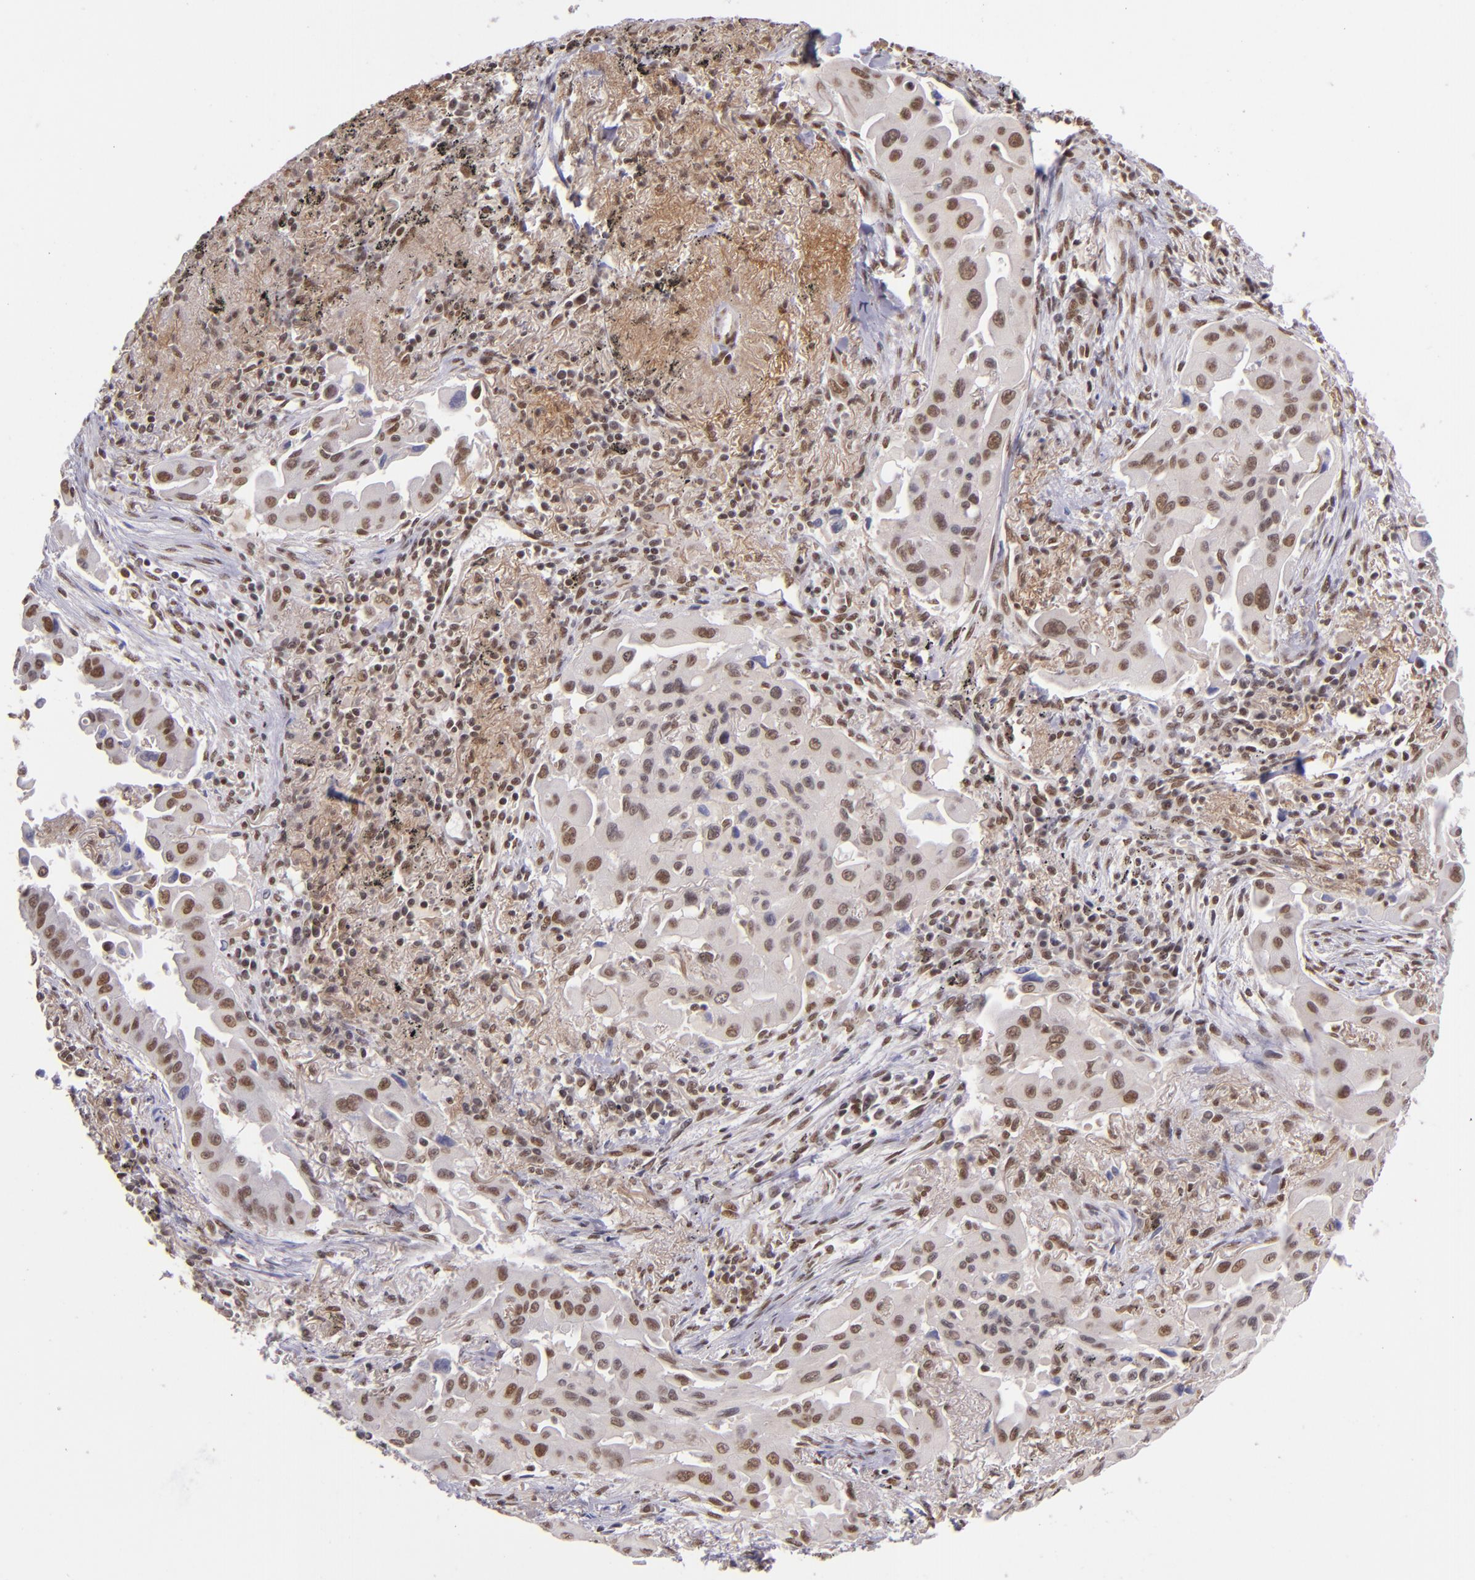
{"staining": {"intensity": "moderate", "quantity": ">75%", "location": "nuclear"}, "tissue": "lung cancer", "cell_type": "Tumor cells", "image_type": "cancer", "snomed": [{"axis": "morphology", "description": "Adenocarcinoma, NOS"}, {"axis": "topography", "description": "Lung"}], "caption": "This is a histology image of immunohistochemistry (IHC) staining of lung adenocarcinoma, which shows moderate expression in the nuclear of tumor cells.", "gene": "ZNF148", "patient": {"sex": "male", "age": 68}}